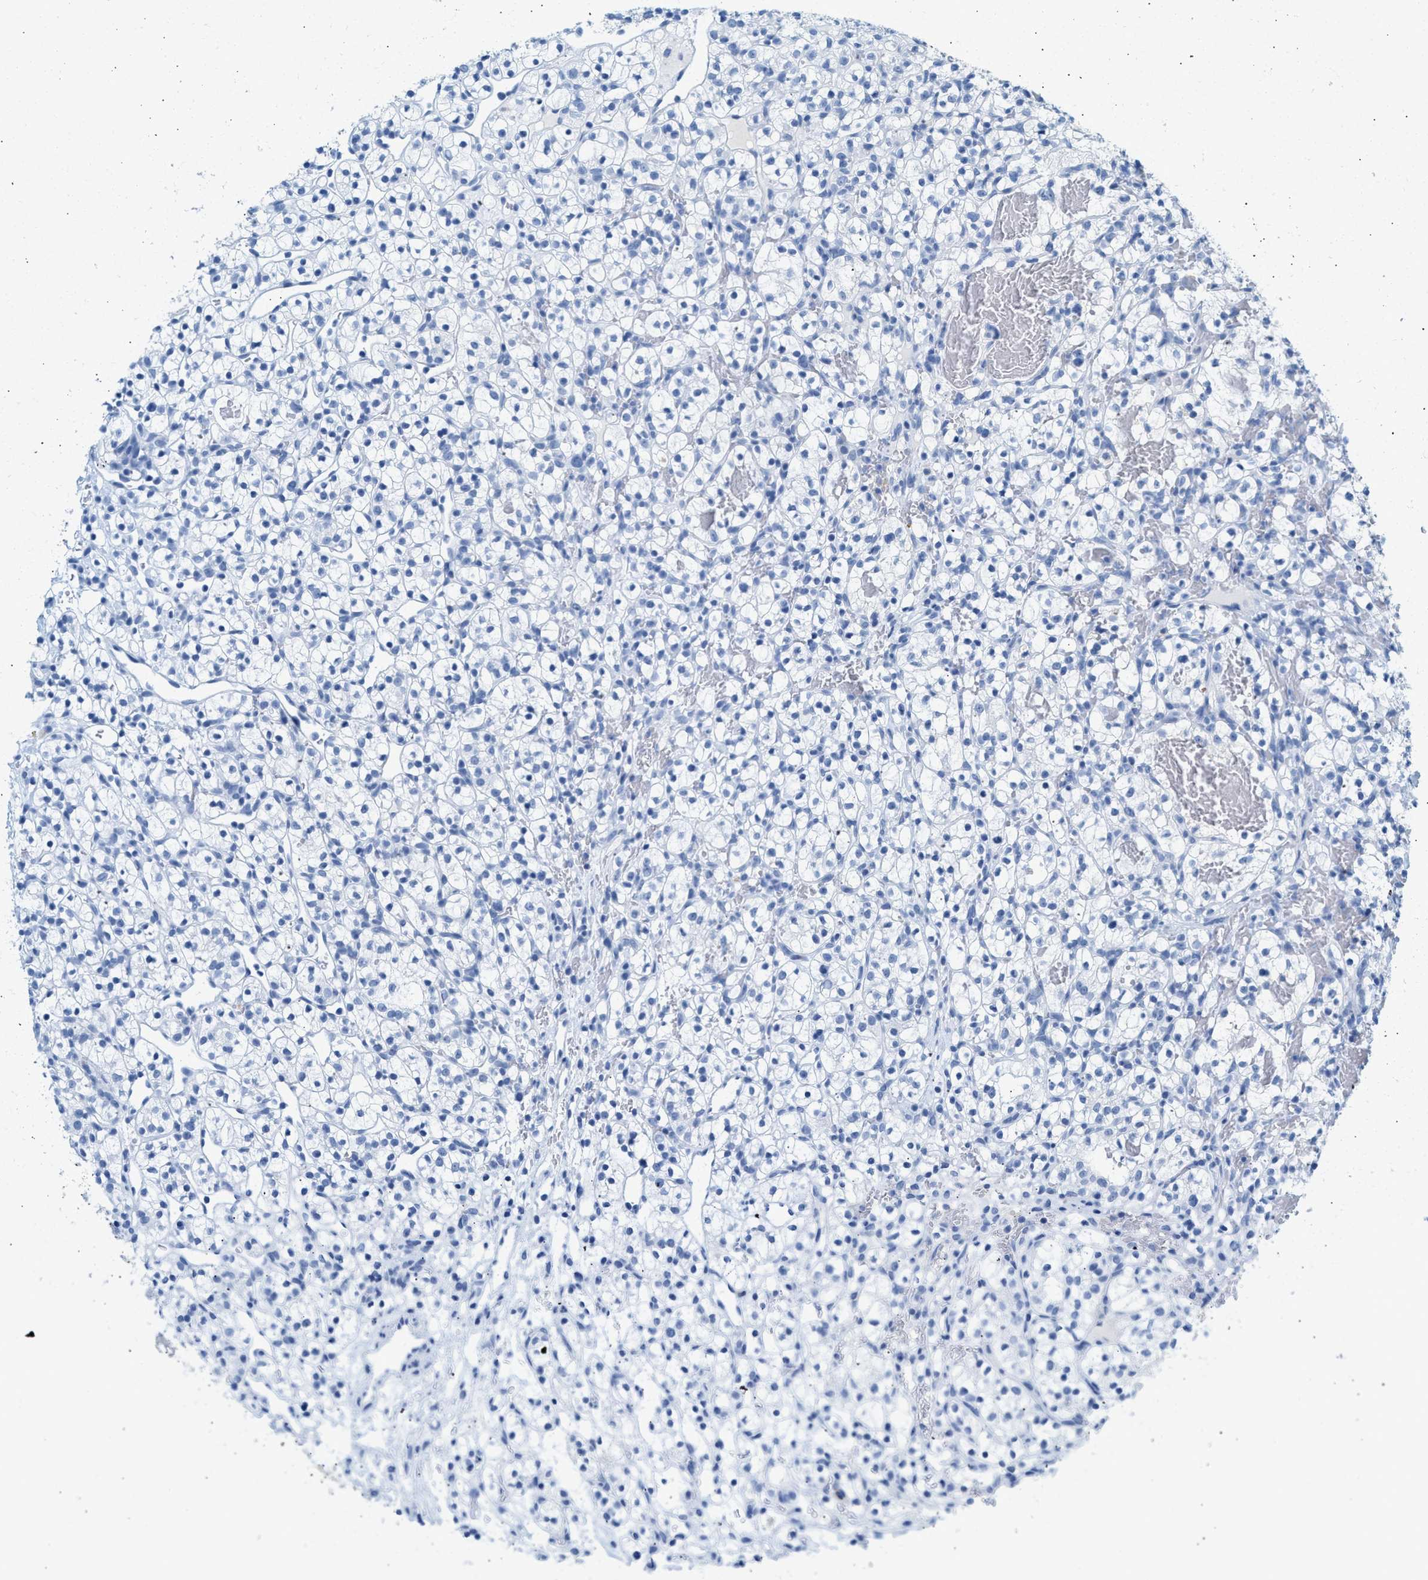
{"staining": {"intensity": "negative", "quantity": "none", "location": "none"}, "tissue": "renal cancer", "cell_type": "Tumor cells", "image_type": "cancer", "snomed": [{"axis": "morphology", "description": "Adenocarcinoma, NOS"}, {"axis": "topography", "description": "Kidney"}], "caption": "An image of renal adenocarcinoma stained for a protein demonstrates no brown staining in tumor cells.", "gene": "HHATL", "patient": {"sex": "female", "age": 57}}